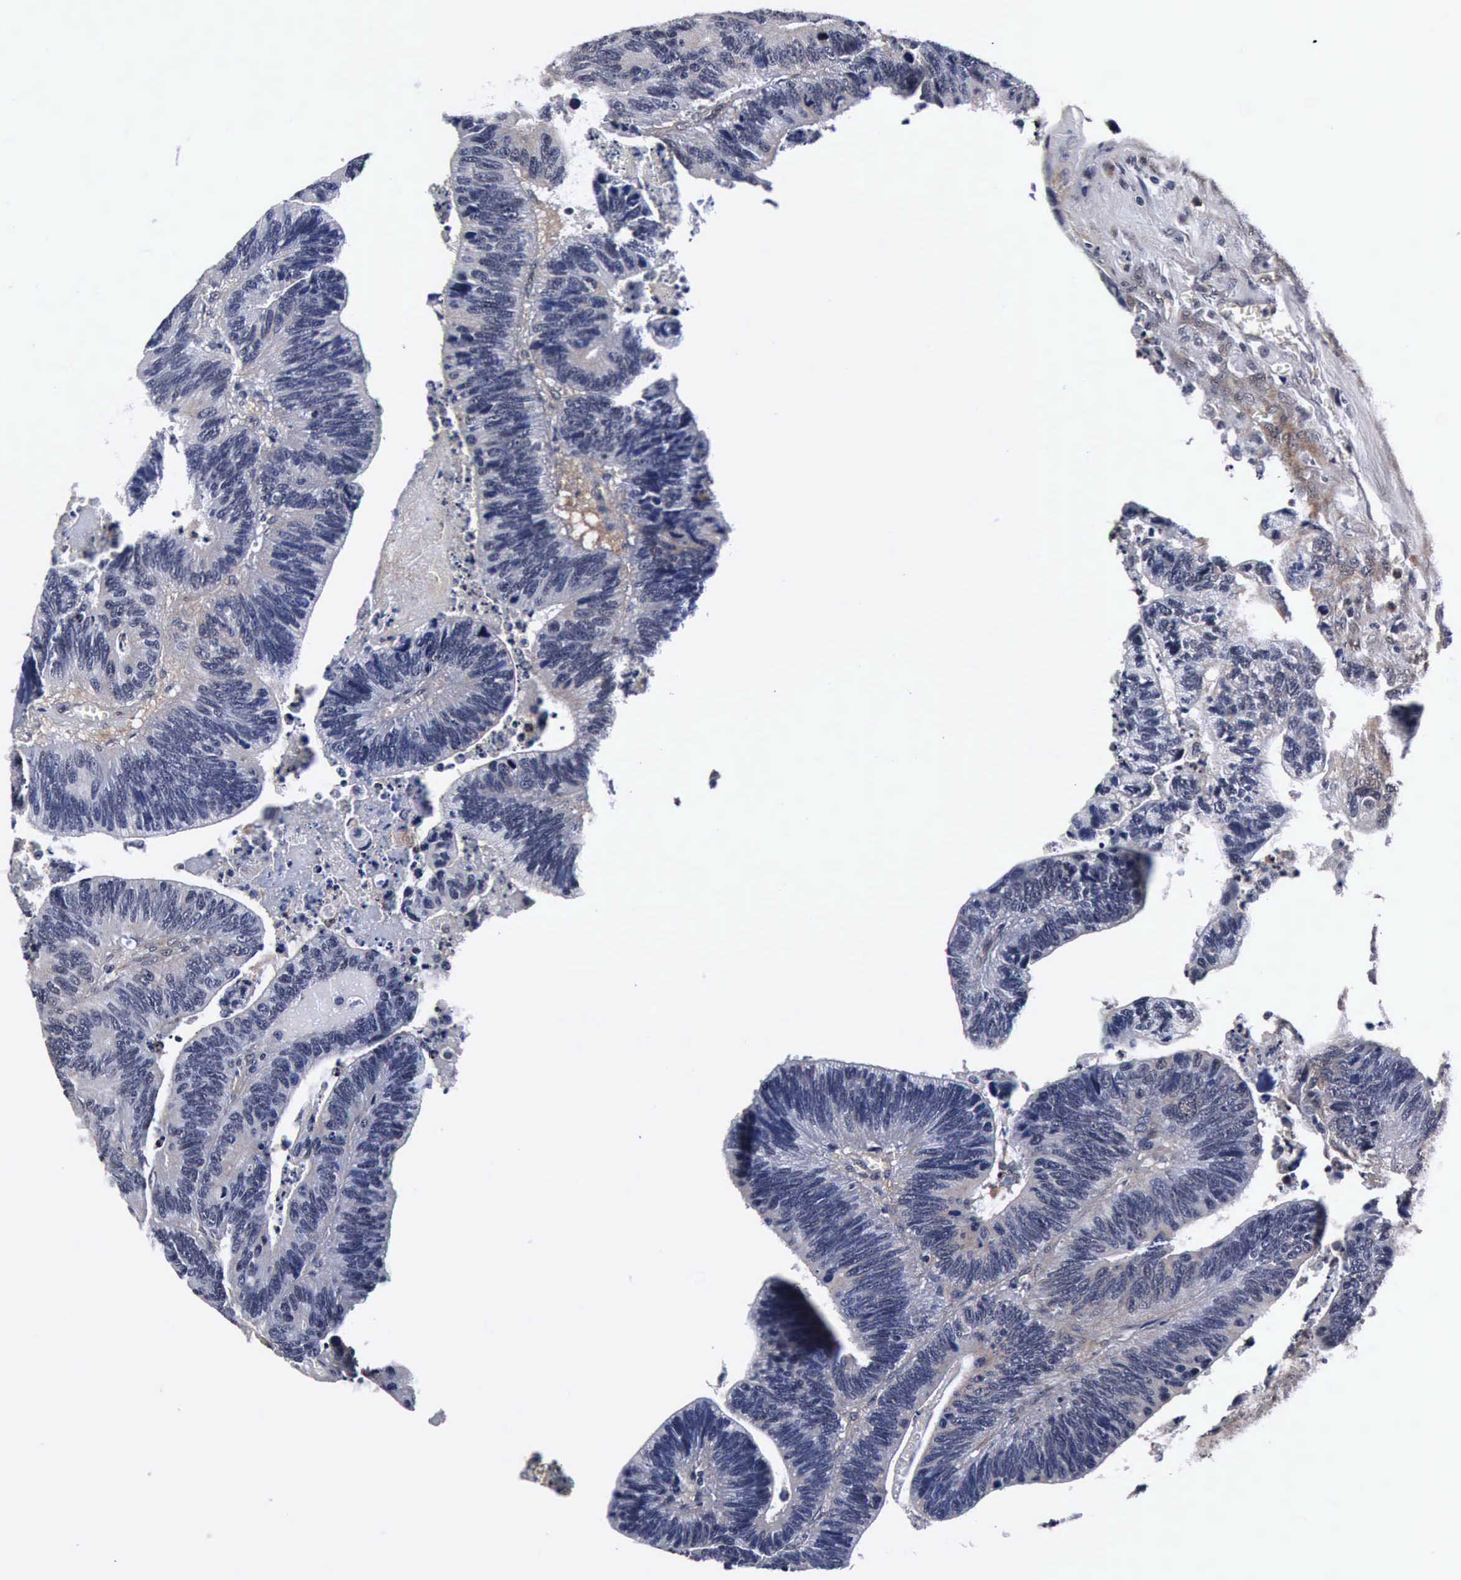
{"staining": {"intensity": "negative", "quantity": "none", "location": "none"}, "tissue": "colorectal cancer", "cell_type": "Tumor cells", "image_type": "cancer", "snomed": [{"axis": "morphology", "description": "Adenocarcinoma, NOS"}, {"axis": "topography", "description": "Colon"}], "caption": "Tumor cells show no significant positivity in adenocarcinoma (colorectal). (Immunohistochemistry (ihc), brightfield microscopy, high magnification).", "gene": "UBC", "patient": {"sex": "male", "age": 72}}